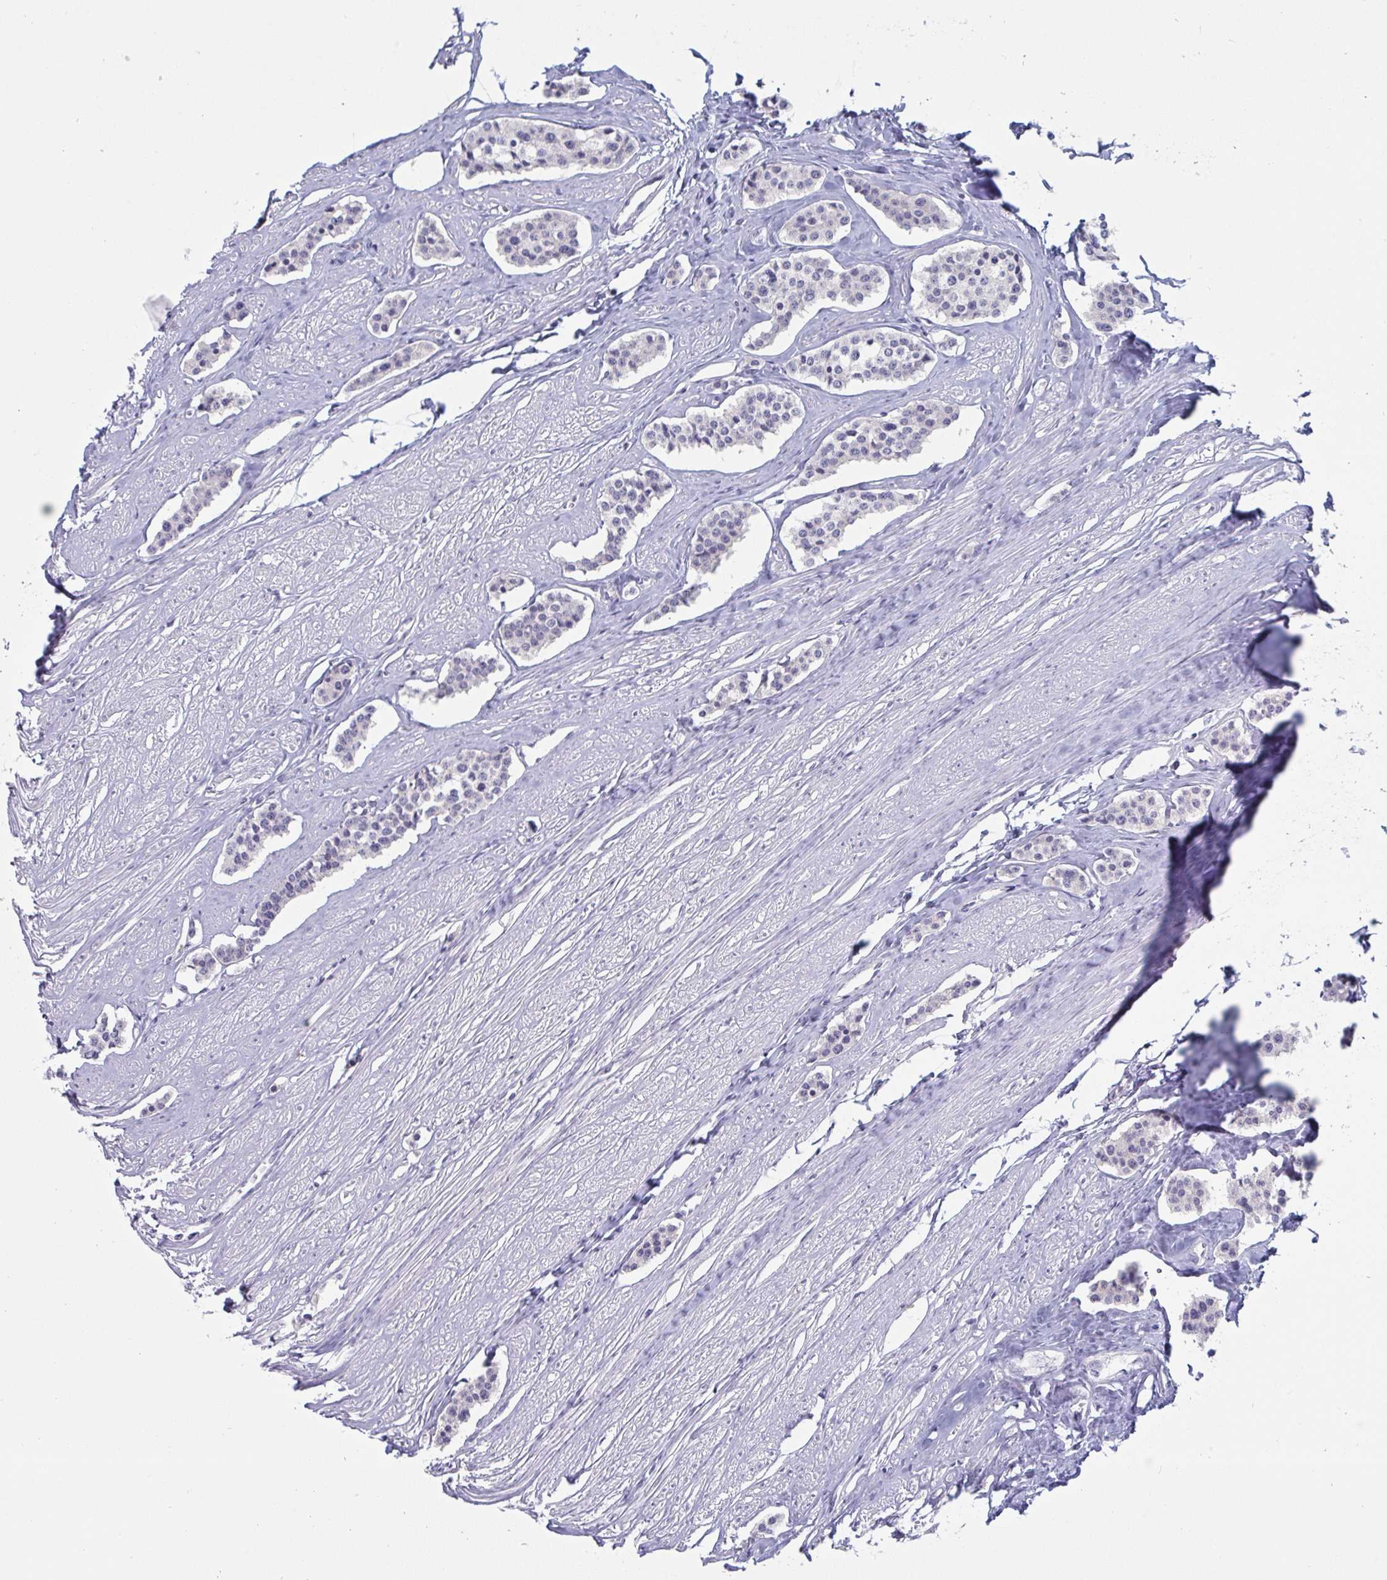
{"staining": {"intensity": "negative", "quantity": "none", "location": "none"}, "tissue": "carcinoid", "cell_type": "Tumor cells", "image_type": "cancer", "snomed": [{"axis": "morphology", "description": "Carcinoid, malignant, NOS"}, {"axis": "topography", "description": "Small intestine"}], "caption": "An immunohistochemistry (IHC) photomicrograph of carcinoid is shown. There is no staining in tumor cells of carcinoid.", "gene": "DISP2", "patient": {"sex": "male", "age": 60}}